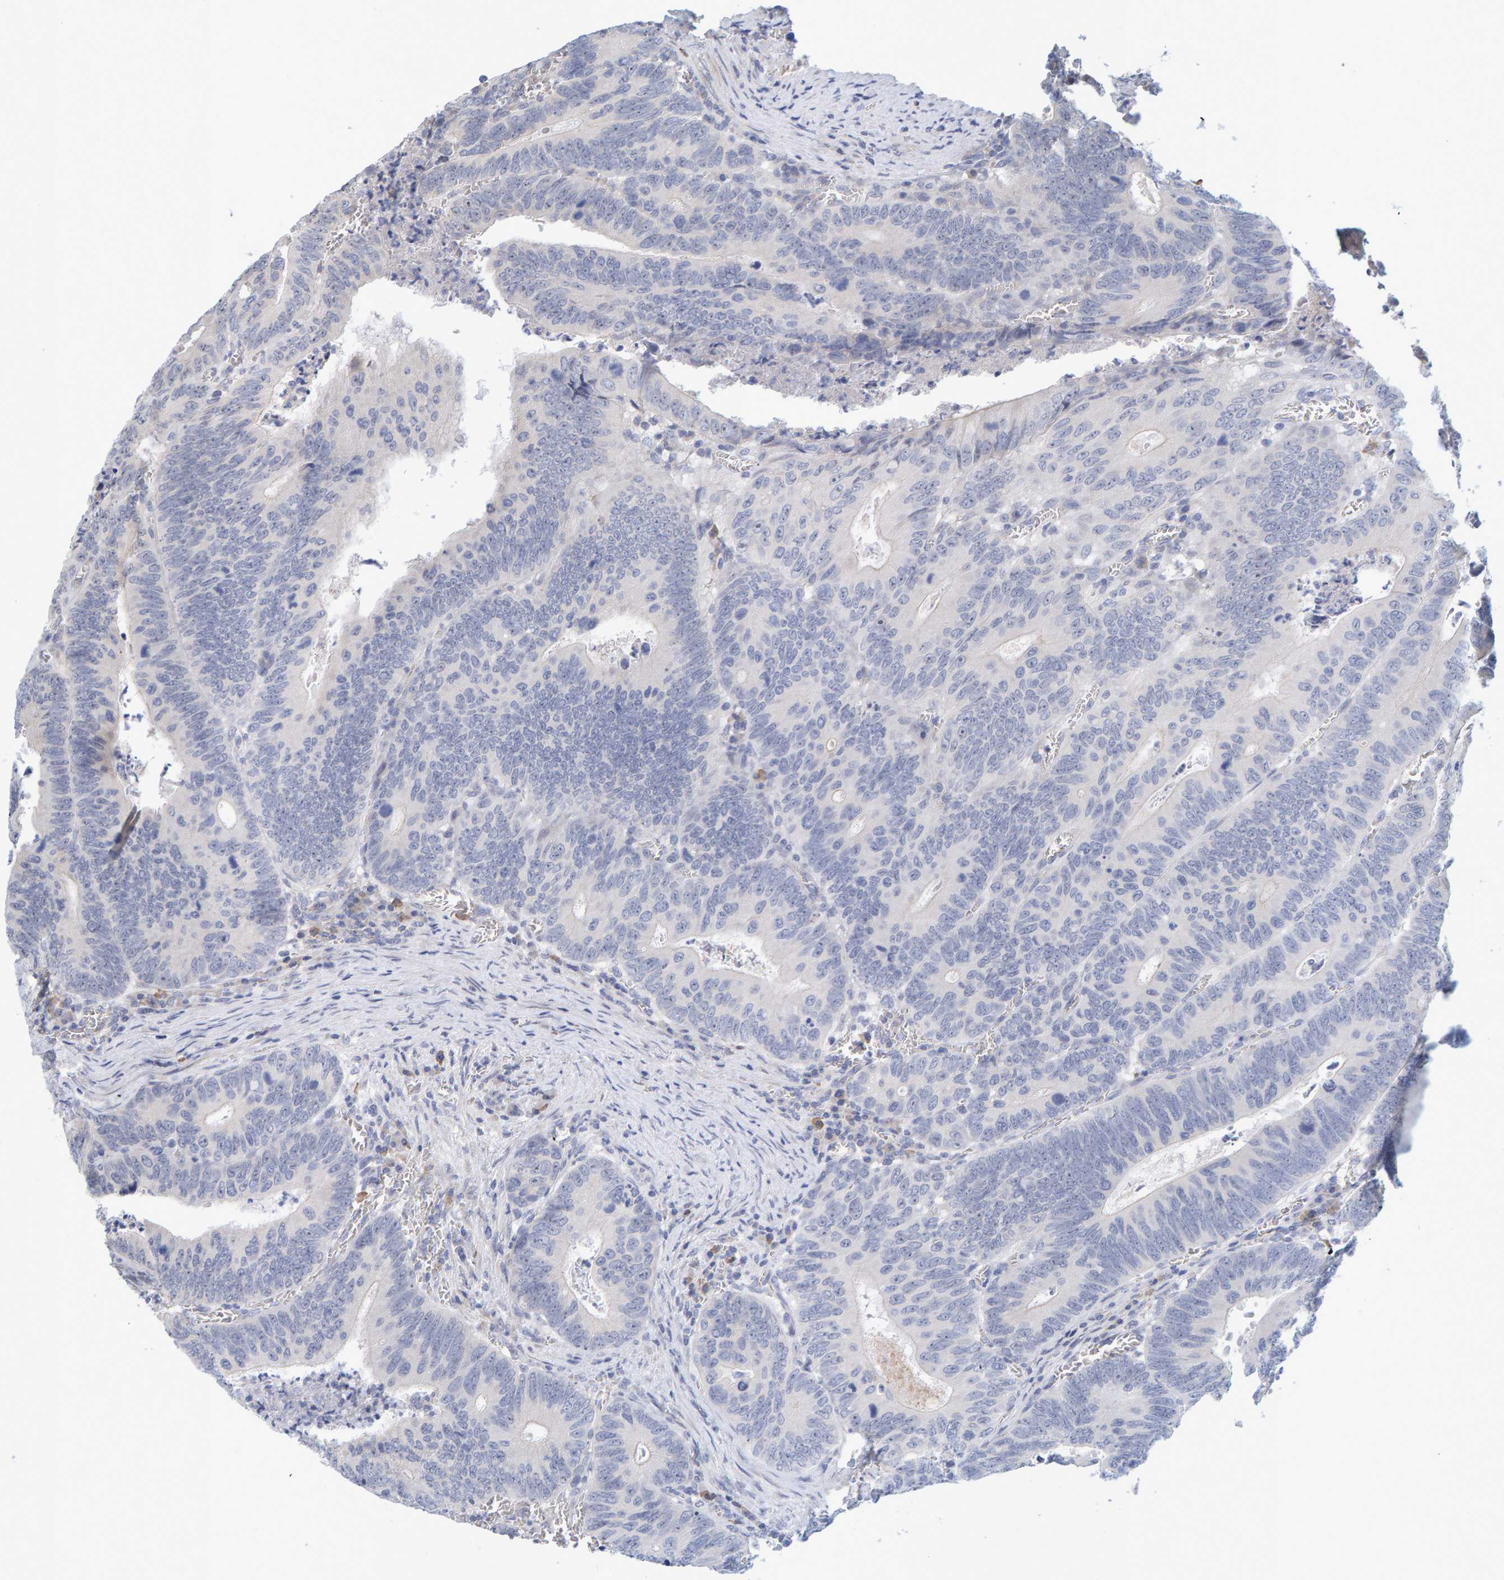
{"staining": {"intensity": "negative", "quantity": "none", "location": "none"}, "tissue": "colorectal cancer", "cell_type": "Tumor cells", "image_type": "cancer", "snomed": [{"axis": "morphology", "description": "Inflammation, NOS"}, {"axis": "morphology", "description": "Adenocarcinoma, NOS"}, {"axis": "topography", "description": "Colon"}], "caption": "An image of human colorectal cancer is negative for staining in tumor cells.", "gene": "ZNF77", "patient": {"sex": "male", "age": 72}}